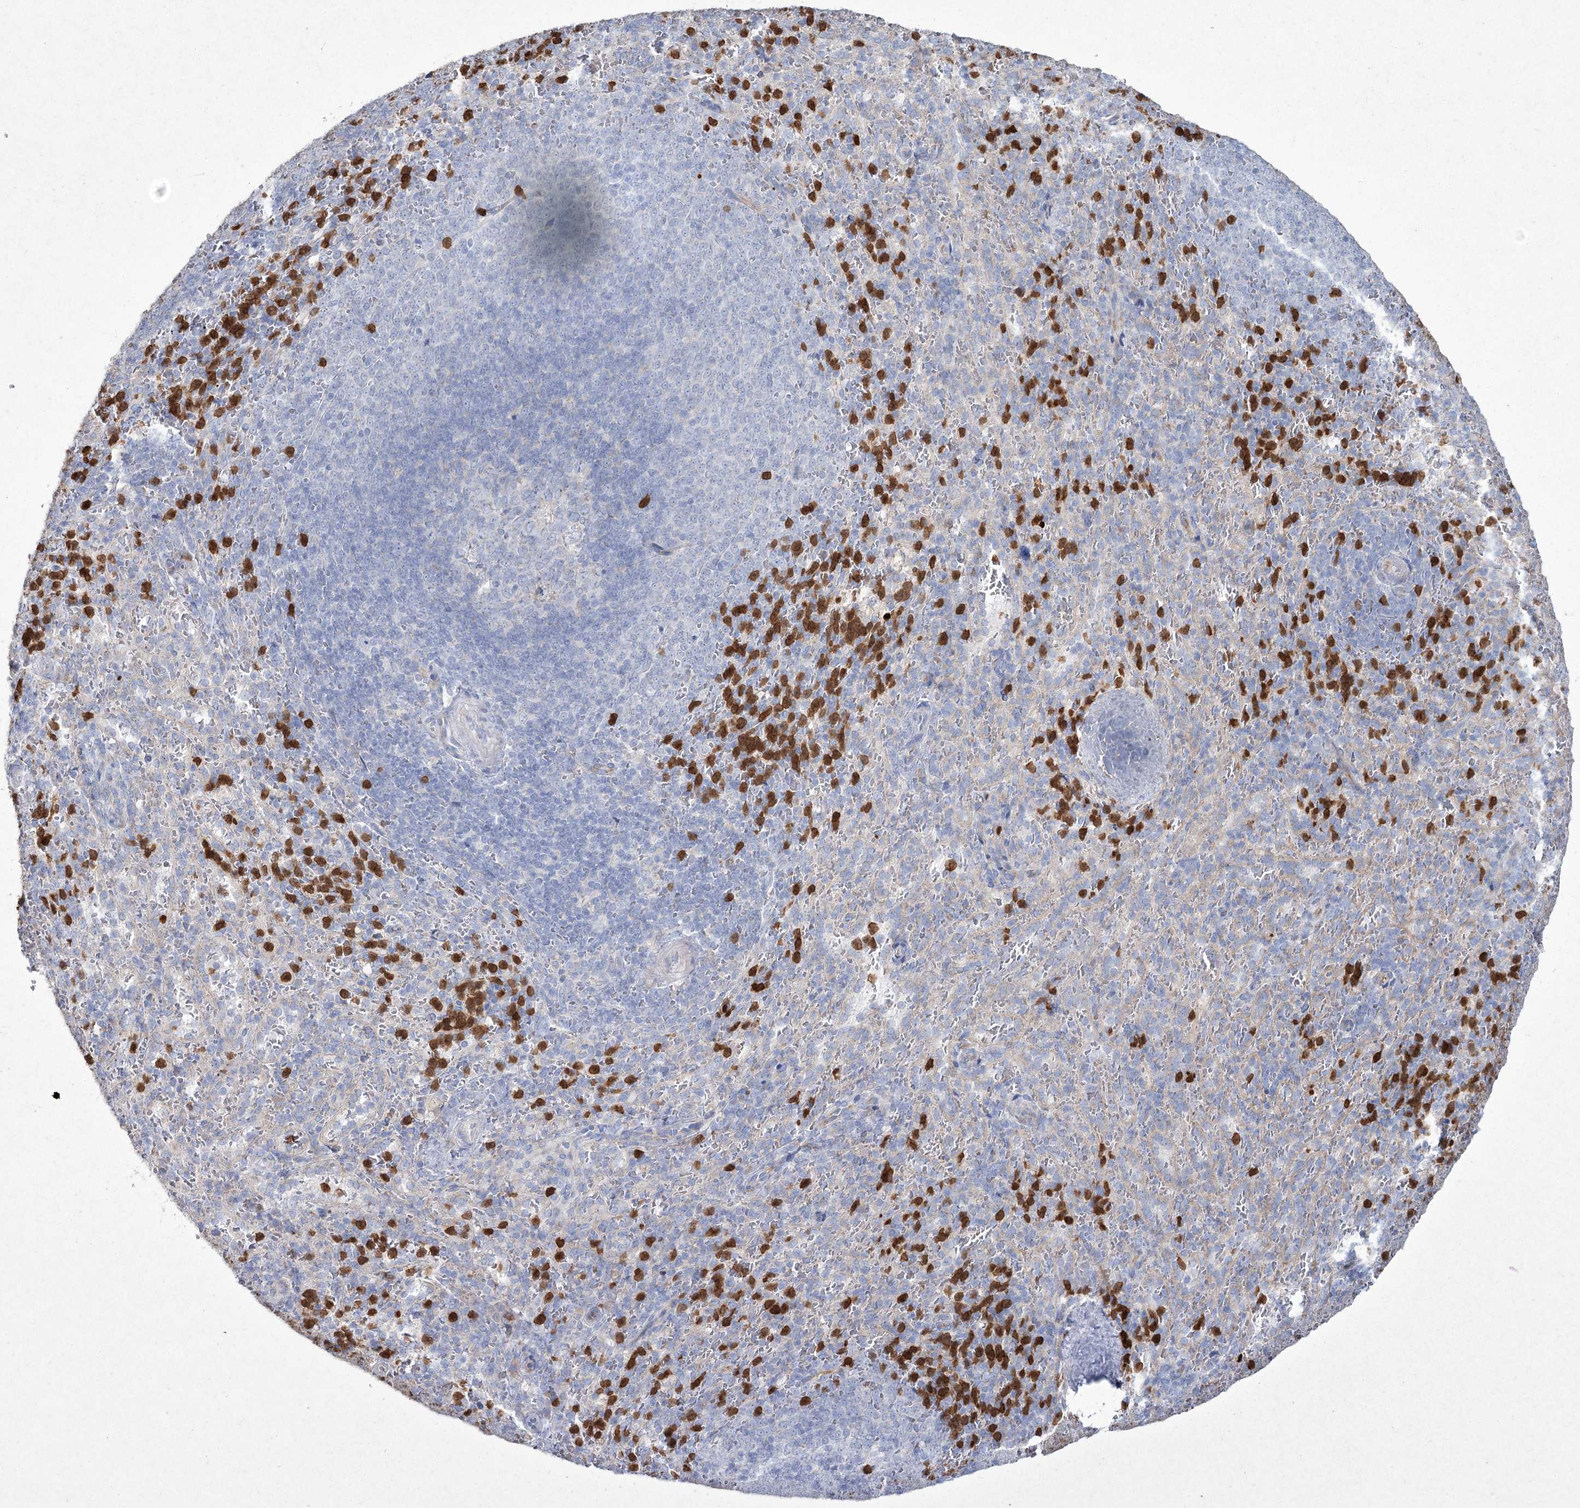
{"staining": {"intensity": "strong", "quantity": "25%-75%", "location": "cytoplasmic/membranous"}, "tissue": "spleen", "cell_type": "Cells in red pulp", "image_type": "normal", "snomed": [{"axis": "morphology", "description": "Normal tissue, NOS"}, {"axis": "topography", "description": "Spleen"}], "caption": "About 25%-75% of cells in red pulp in benign human spleen show strong cytoplasmic/membranous protein expression as visualized by brown immunohistochemical staining.", "gene": "NIPAL4", "patient": {"sex": "female", "age": 21}}